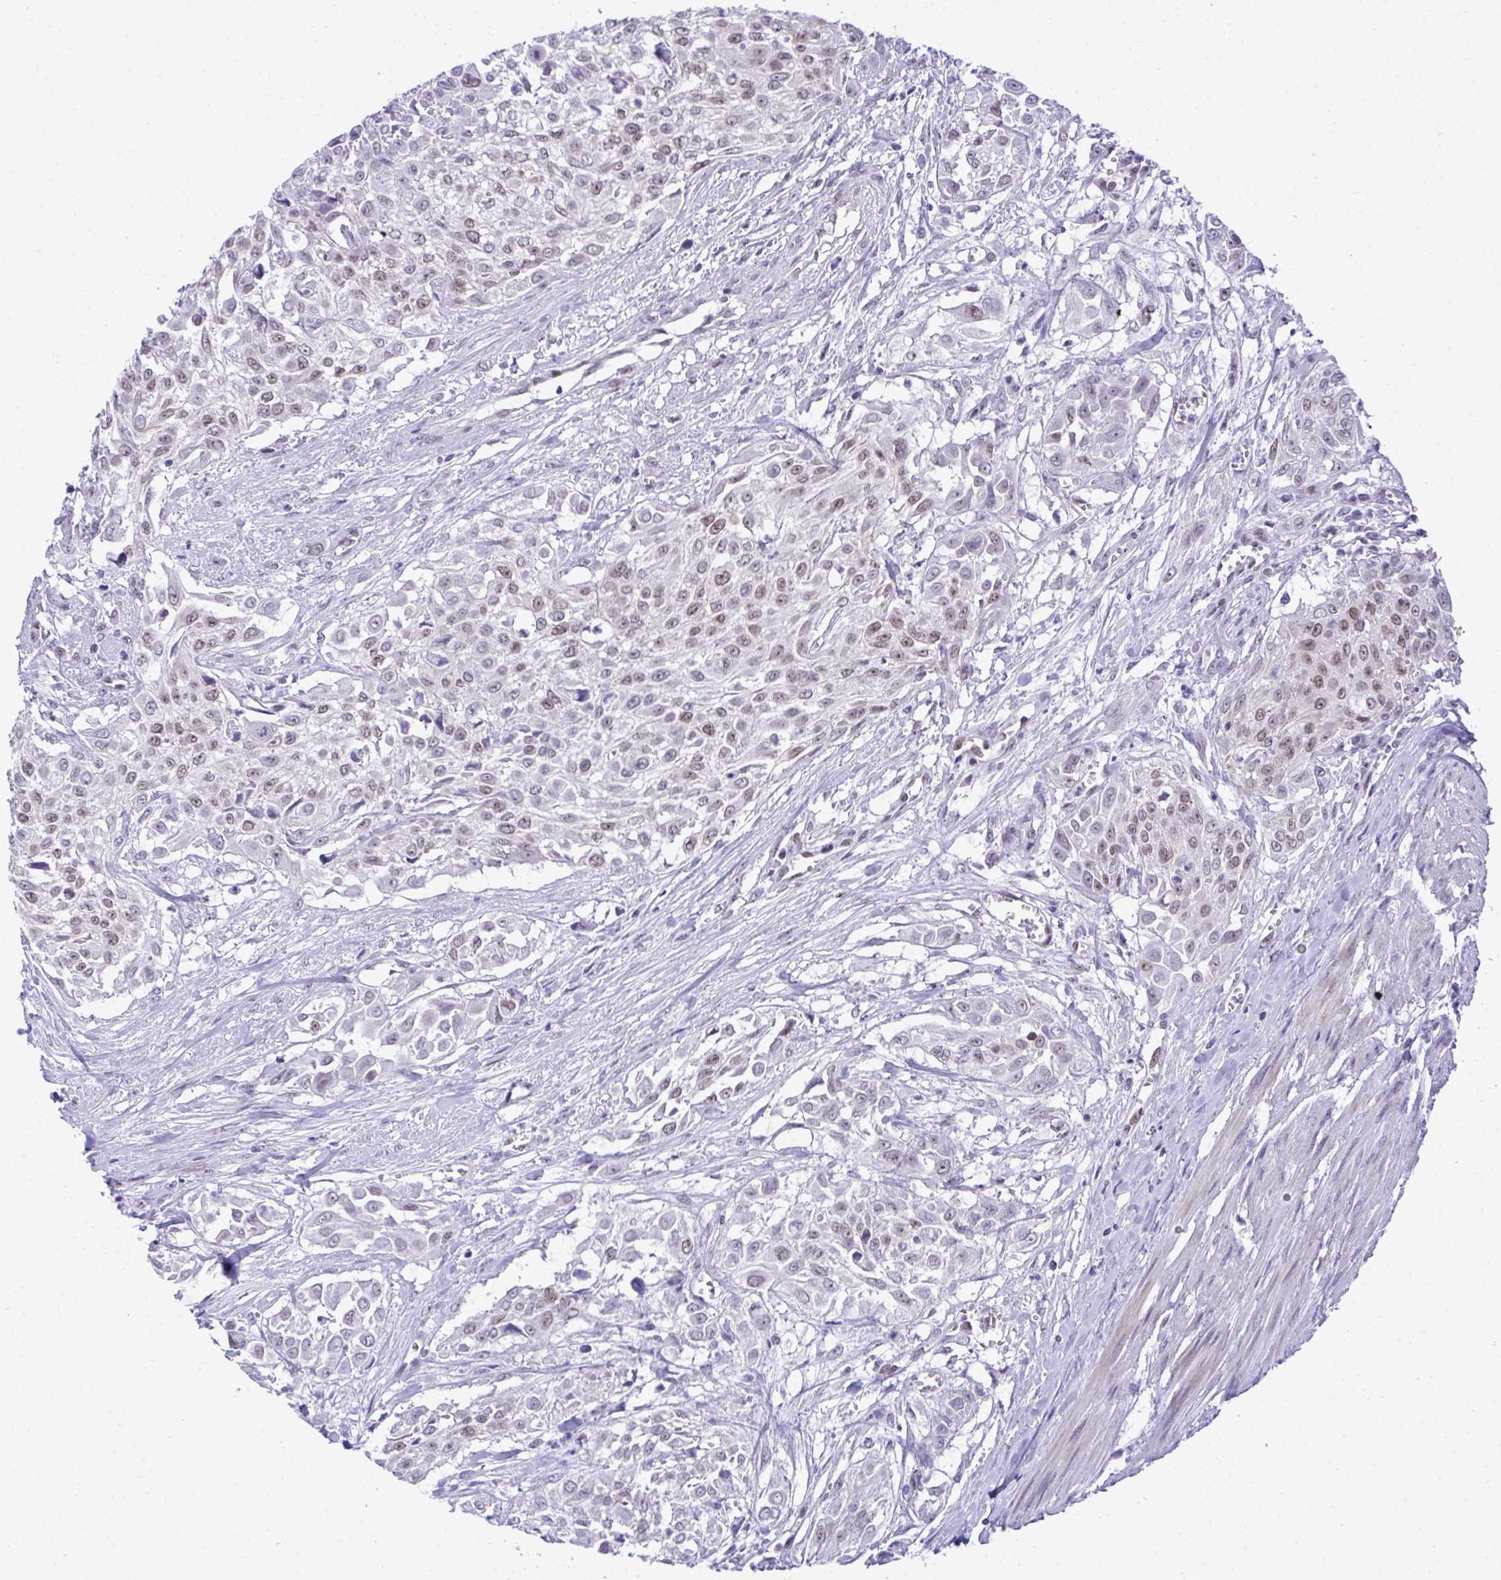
{"staining": {"intensity": "weak", "quantity": "25%-75%", "location": "nuclear"}, "tissue": "urothelial cancer", "cell_type": "Tumor cells", "image_type": "cancer", "snomed": [{"axis": "morphology", "description": "Urothelial carcinoma, High grade"}, {"axis": "topography", "description": "Urinary bladder"}], "caption": "A photomicrograph showing weak nuclear positivity in about 25%-75% of tumor cells in urothelial carcinoma (high-grade), as visualized by brown immunohistochemical staining.", "gene": "TEAD4", "patient": {"sex": "male", "age": 57}}